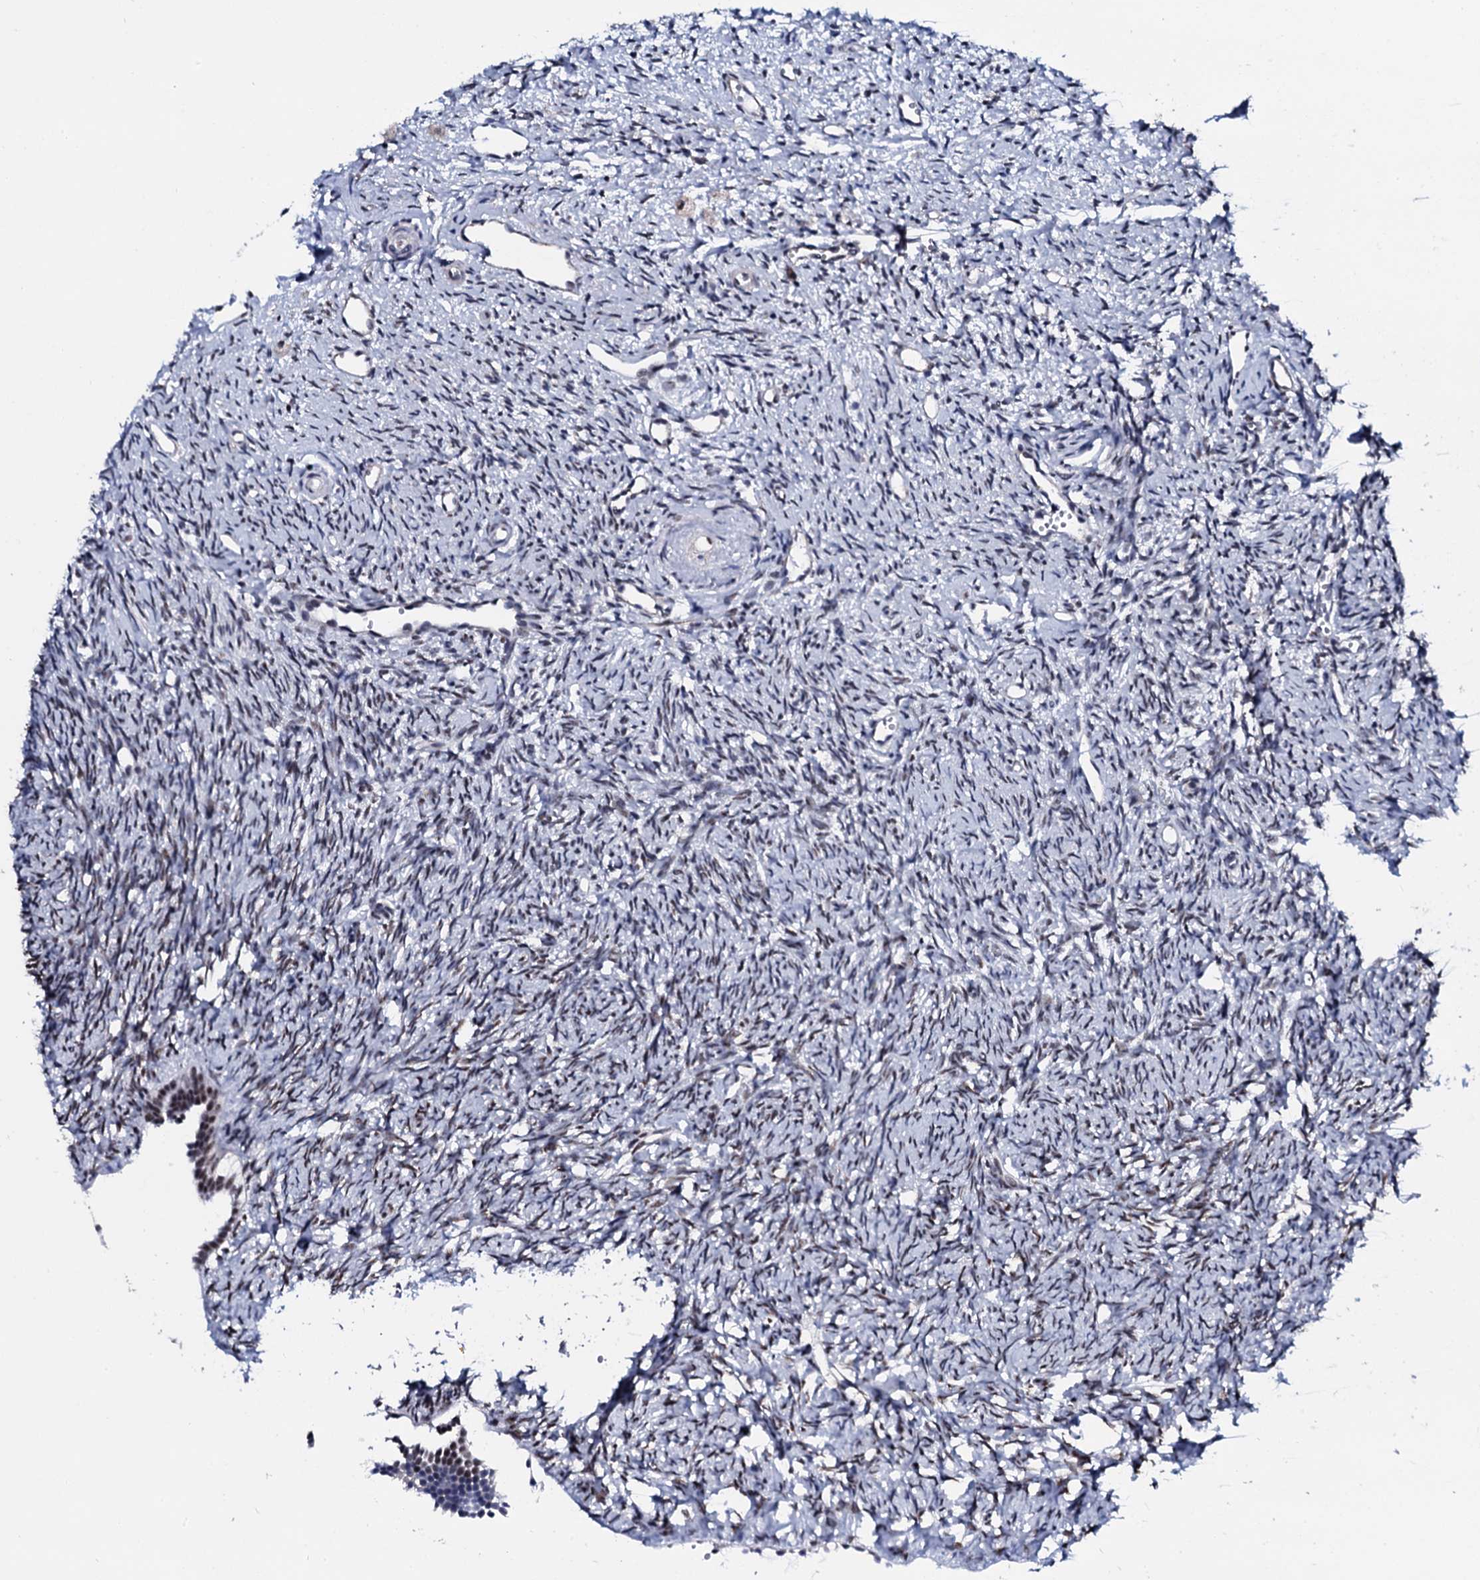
{"staining": {"intensity": "moderate", "quantity": ">75%", "location": "nuclear"}, "tissue": "ovary", "cell_type": "Follicle cells", "image_type": "normal", "snomed": [{"axis": "morphology", "description": "Normal tissue, NOS"}, {"axis": "topography", "description": "Ovary"}], "caption": "Human ovary stained with a brown dye exhibits moderate nuclear positive expression in approximately >75% of follicle cells.", "gene": "CWC15", "patient": {"sex": "female", "age": 51}}